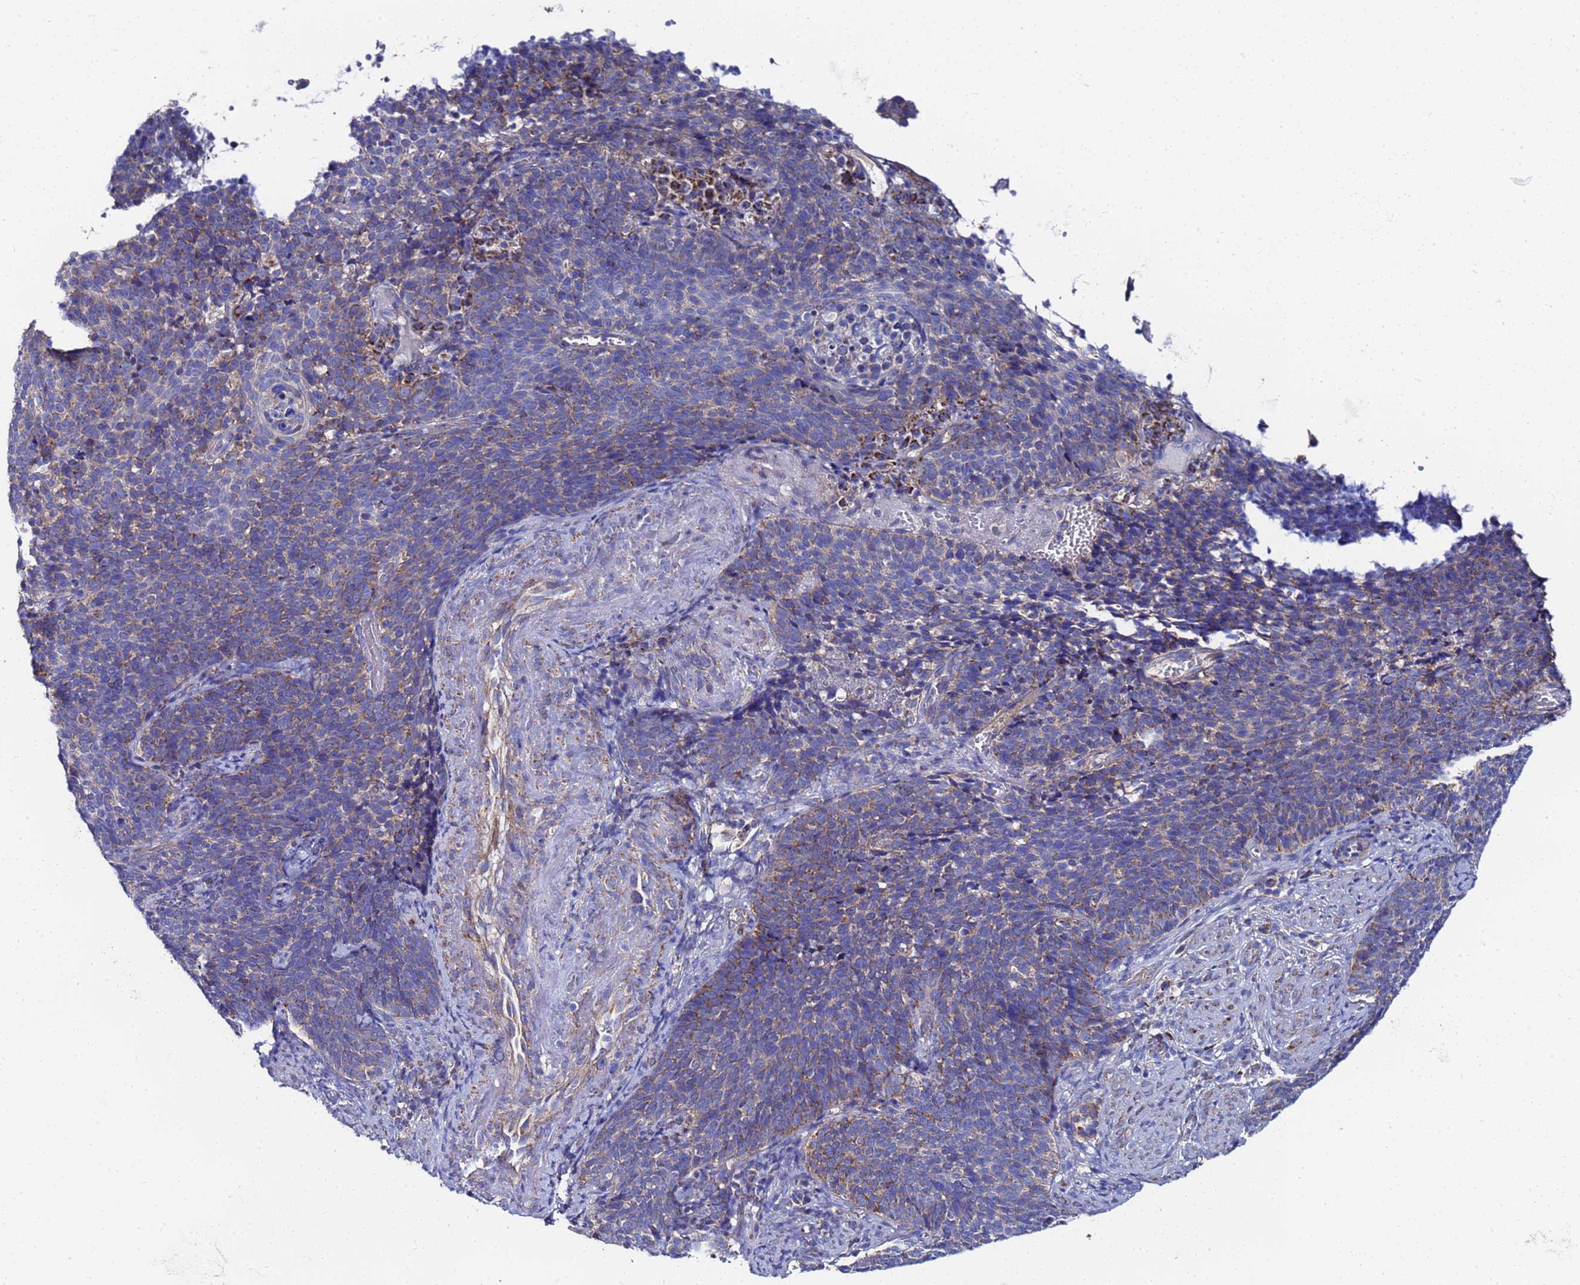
{"staining": {"intensity": "moderate", "quantity": "<25%", "location": "cytoplasmic/membranous"}, "tissue": "cervical cancer", "cell_type": "Tumor cells", "image_type": "cancer", "snomed": [{"axis": "morphology", "description": "Normal tissue, NOS"}, {"axis": "morphology", "description": "Squamous cell carcinoma, NOS"}, {"axis": "topography", "description": "Cervix"}], "caption": "Cervical cancer (squamous cell carcinoma) tissue exhibits moderate cytoplasmic/membranous staining in approximately <25% of tumor cells, visualized by immunohistochemistry.", "gene": "FAHD2A", "patient": {"sex": "female", "age": 39}}